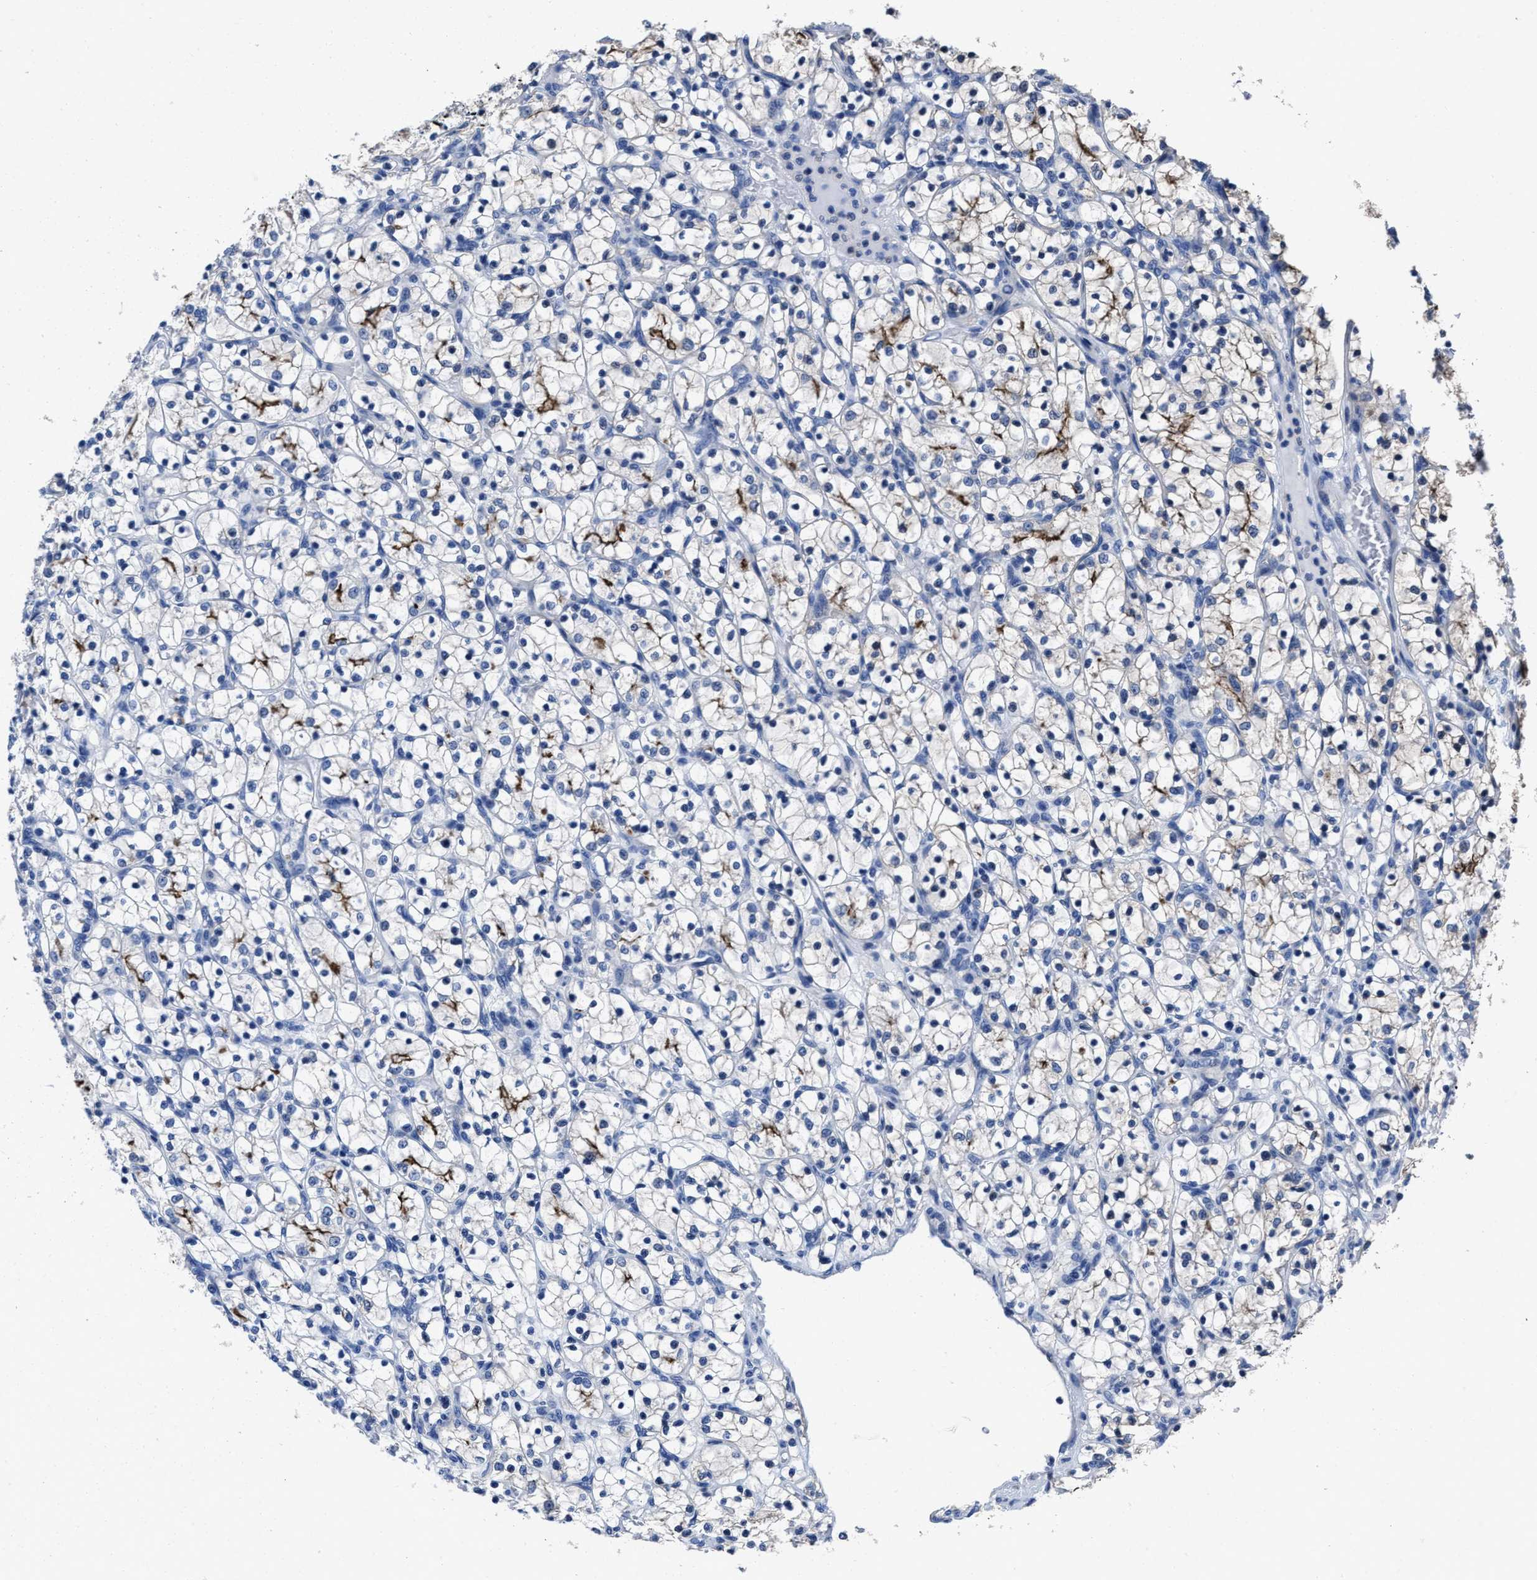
{"staining": {"intensity": "moderate", "quantity": "25%-75%", "location": "cytoplasmic/membranous"}, "tissue": "renal cancer", "cell_type": "Tumor cells", "image_type": "cancer", "snomed": [{"axis": "morphology", "description": "Adenocarcinoma, NOS"}, {"axis": "topography", "description": "Kidney"}], "caption": "This photomicrograph reveals adenocarcinoma (renal) stained with IHC to label a protein in brown. The cytoplasmic/membranous of tumor cells show moderate positivity for the protein. Nuclei are counter-stained blue.", "gene": "HOOK1", "patient": {"sex": "female", "age": 69}}